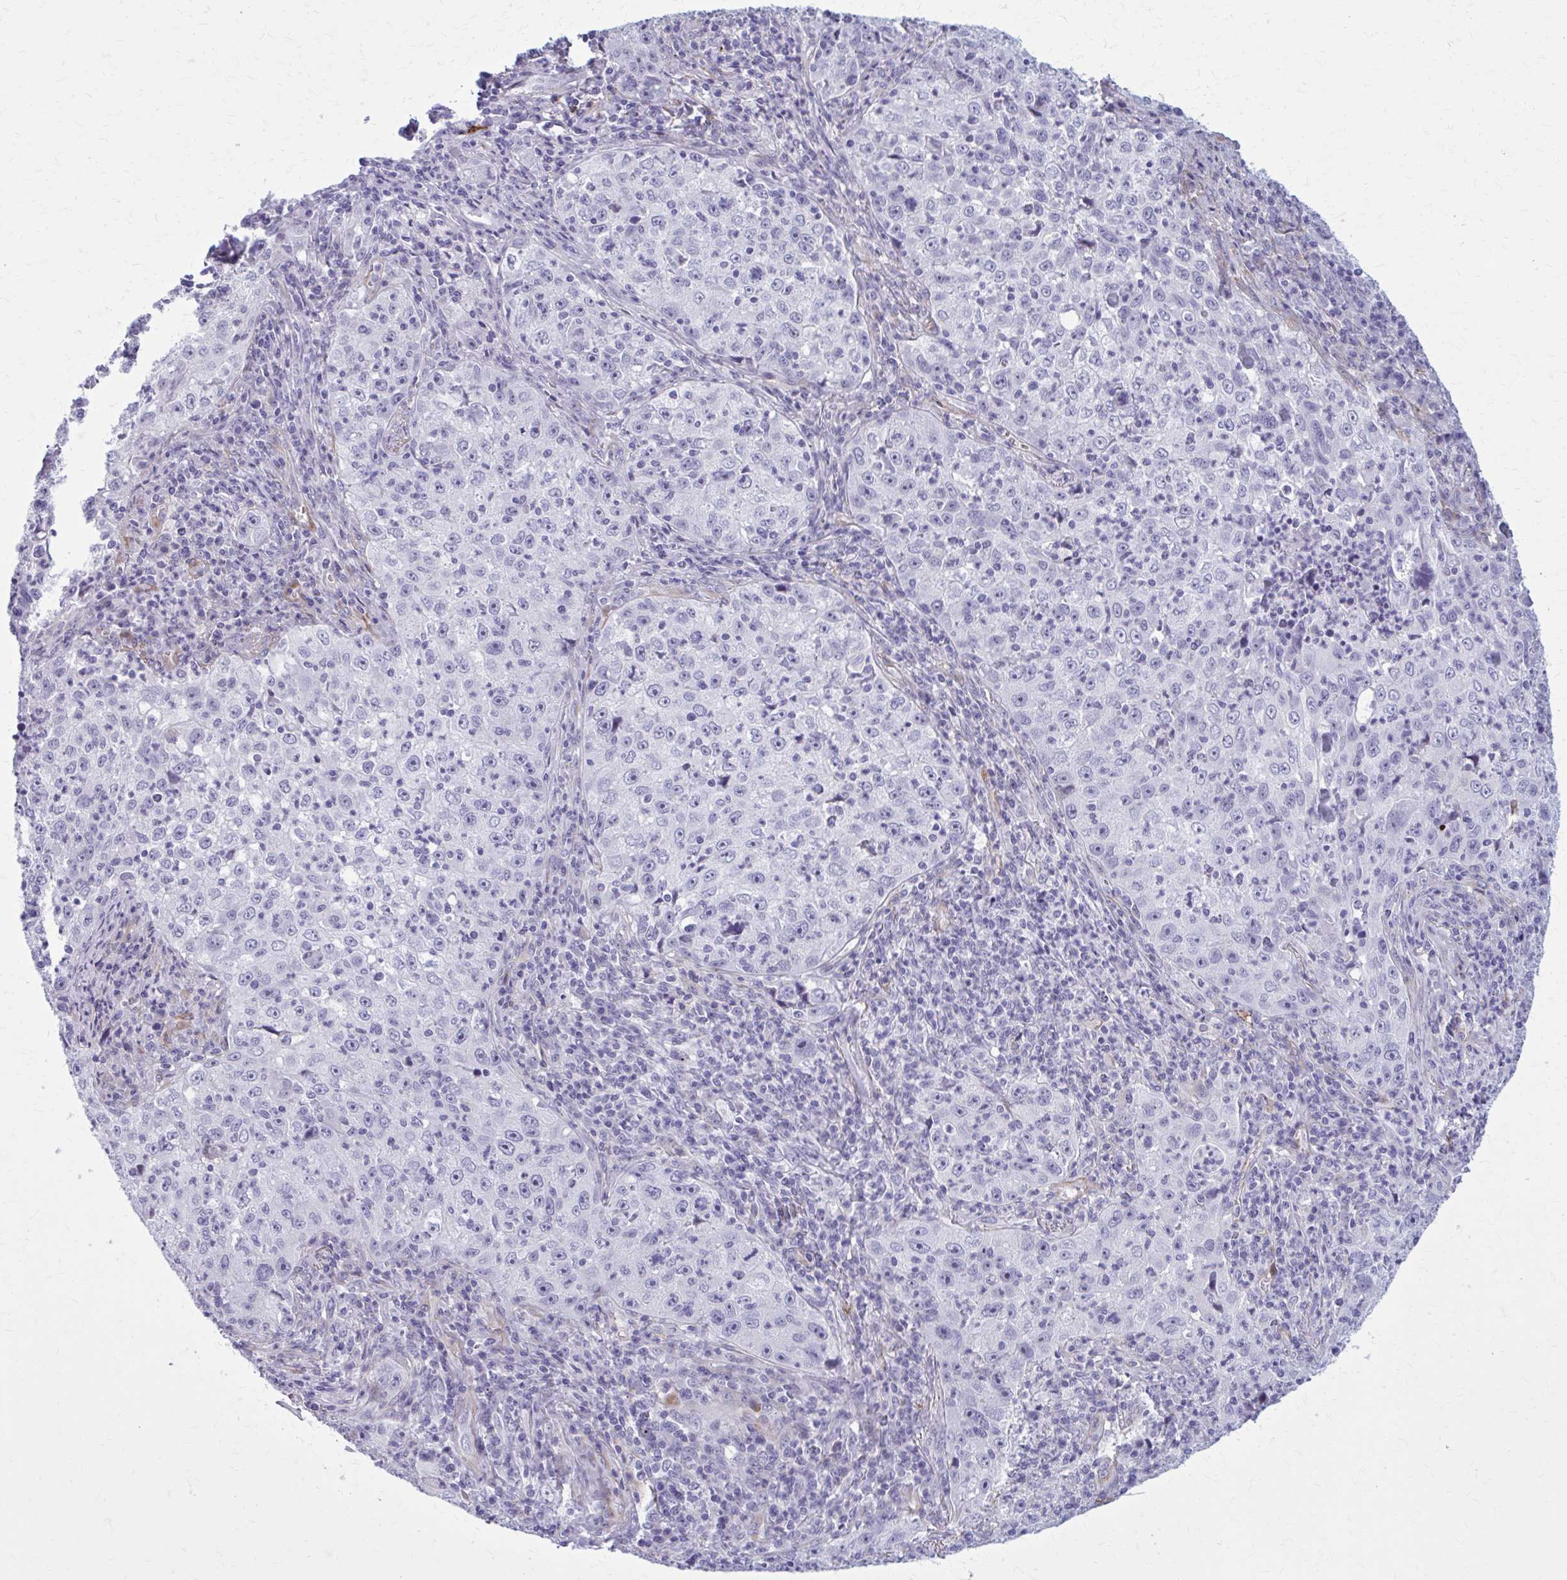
{"staining": {"intensity": "negative", "quantity": "none", "location": "none"}, "tissue": "lung cancer", "cell_type": "Tumor cells", "image_type": "cancer", "snomed": [{"axis": "morphology", "description": "Squamous cell carcinoma, NOS"}, {"axis": "topography", "description": "Lung"}], "caption": "Immunohistochemistry photomicrograph of lung cancer stained for a protein (brown), which displays no expression in tumor cells.", "gene": "AKAP12", "patient": {"sex": "male", "age": 71}}